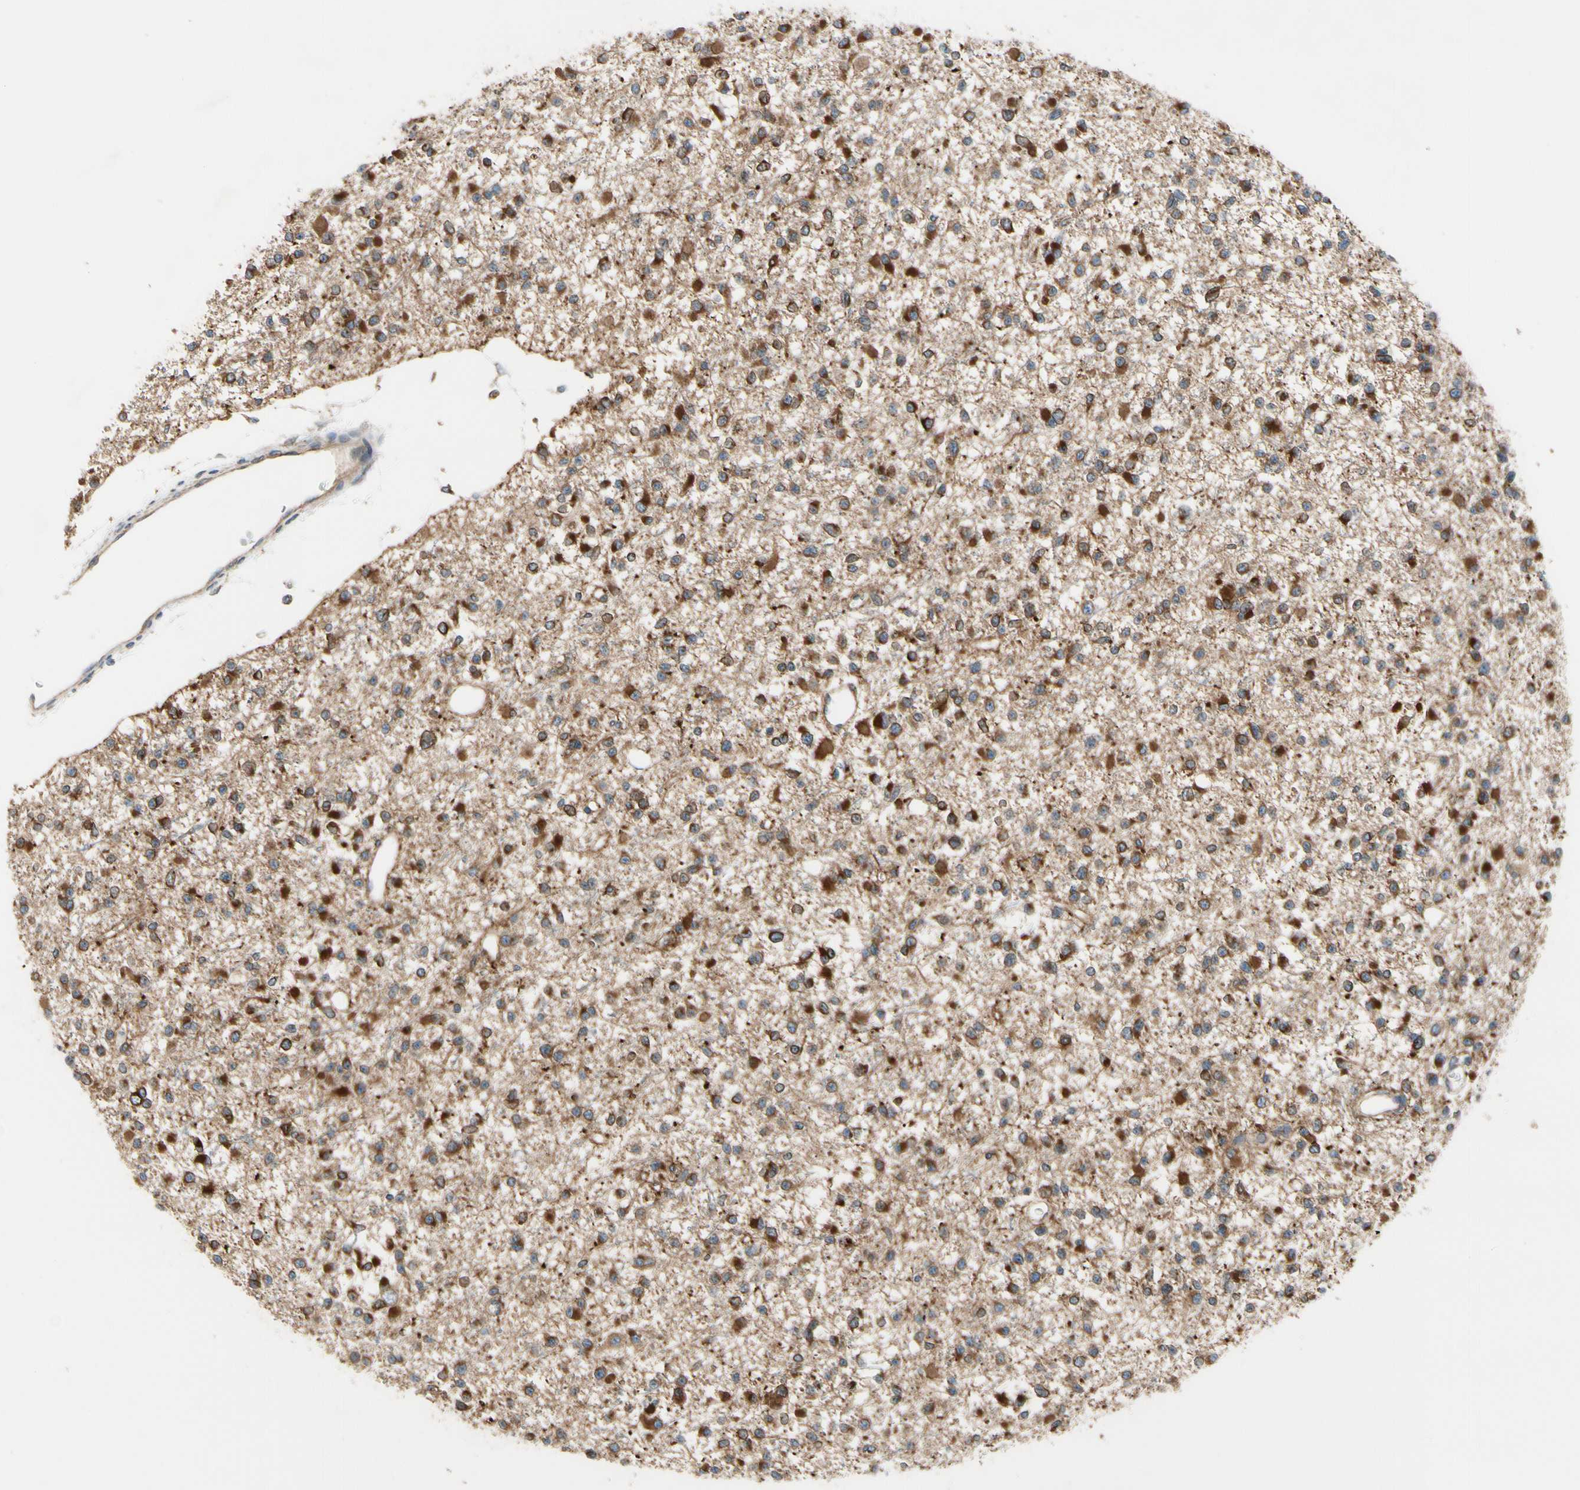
{"staining": {"intensity": "strong", "quantity": ">75%", "location": "cytoplasmic/membranous"}, "tissue": "glioma", "cell_type": "Tumor cells", "image_type": "cancer", "snomed": [{"axis": "morphology", "description": "Glioma, malignant, Low grade"}, {"axis": "topography", "description": "Brain"}], "caption": "Glioma was stained to show a protein in brown. There is high levels of strong cytoplasmic/membranous positivity in about >75% of tumor cells.", "gene": "CLCC1", "patient": {"sex": "female", "age": 22}}